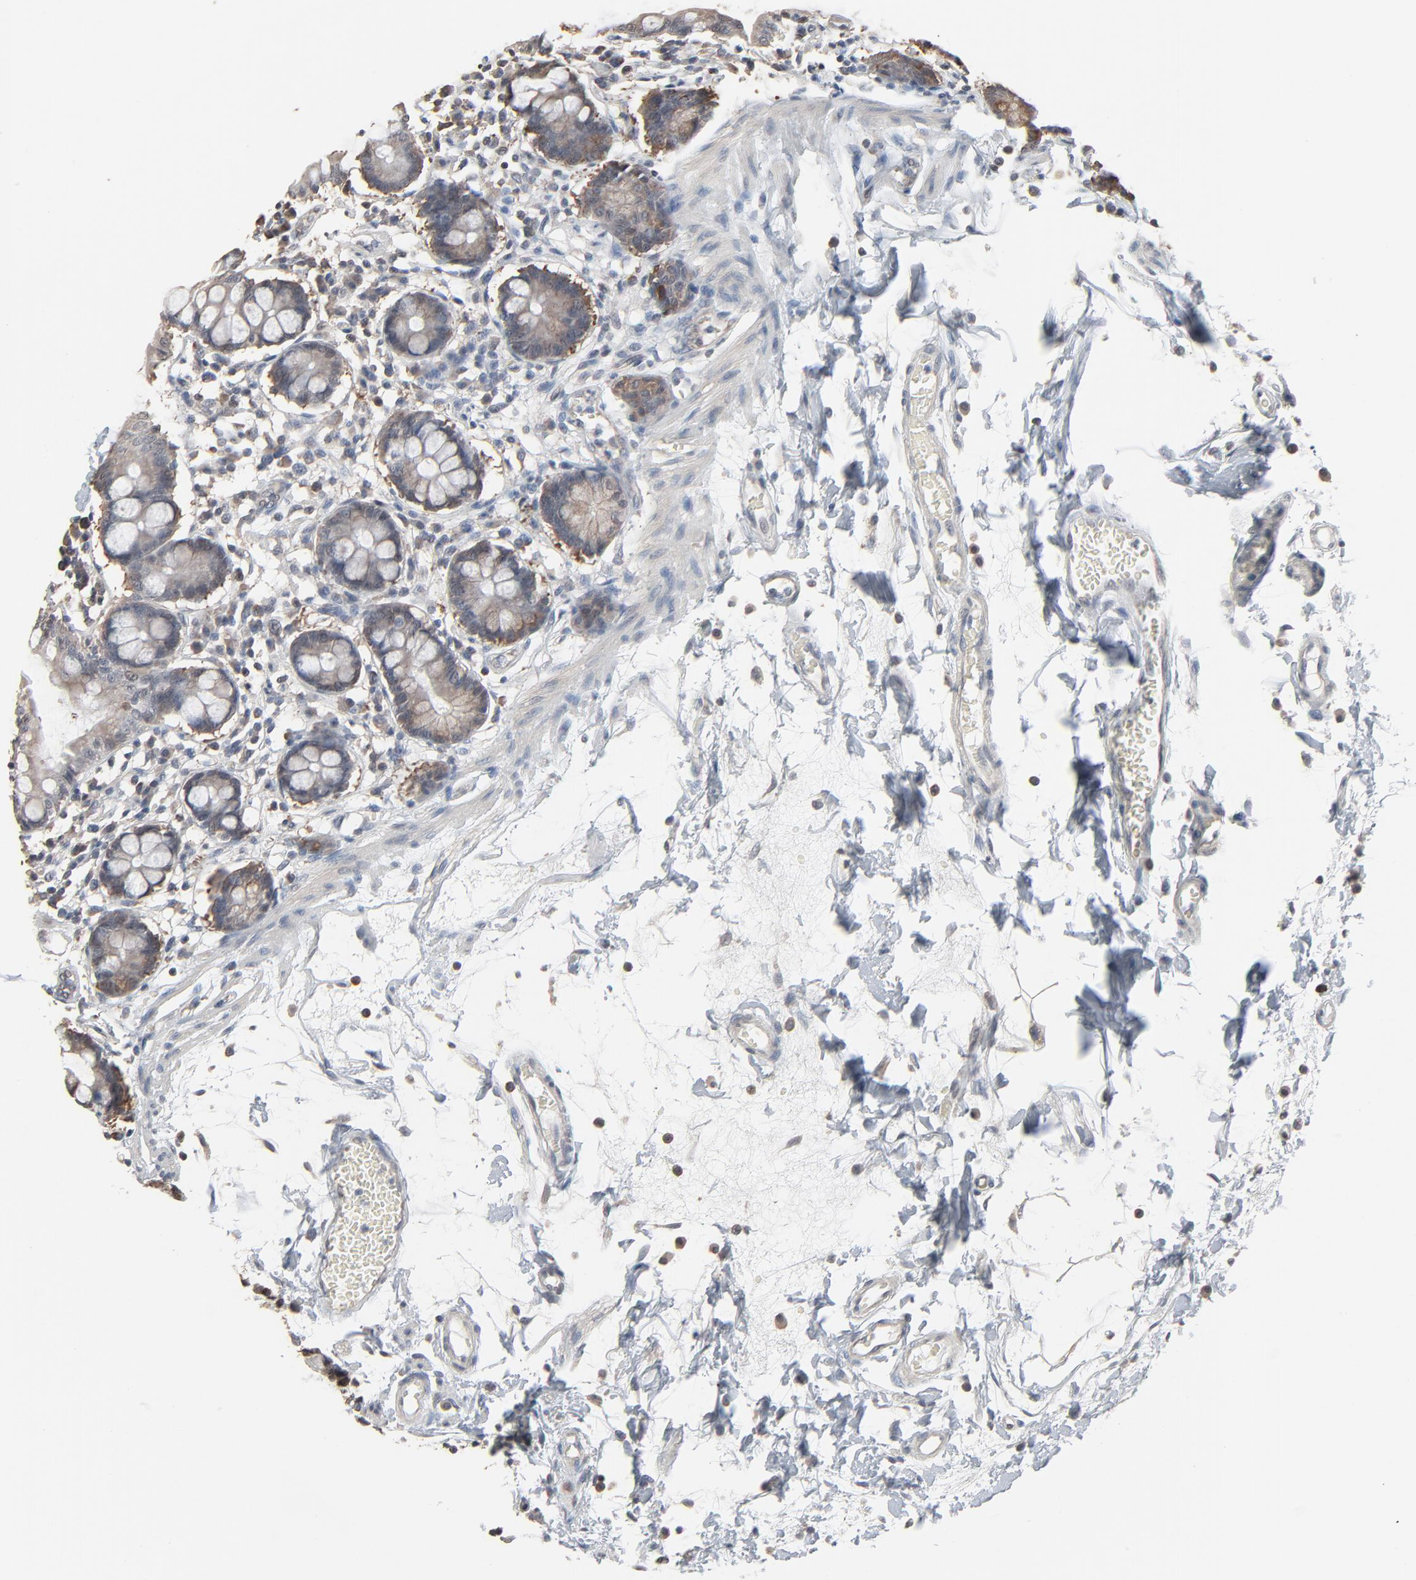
{"staining": {"intensity": "weak", "quantity": ">75%", "location": "cytoplasmic/membranous"}, "tissue": "small intestine", "cell_type": "Glandular cells", "image_type": "normal", "snomed": [{"axis": "morphology", "description": "Normal tissue, NOS"}, {"axis": "topography", "description": "Small intestine"}], "caption": "Immunohistochemistry (IHC) of unremarkable human small intestine demonstrates low levels of weak cytoplasmic/membranous expression in about >75% of glandular cells. (brown staining indicates protein expression, while blue staining denotes nuclei).", "gene": "CCT5", "patient": {"sex": "female", "age": 61}}